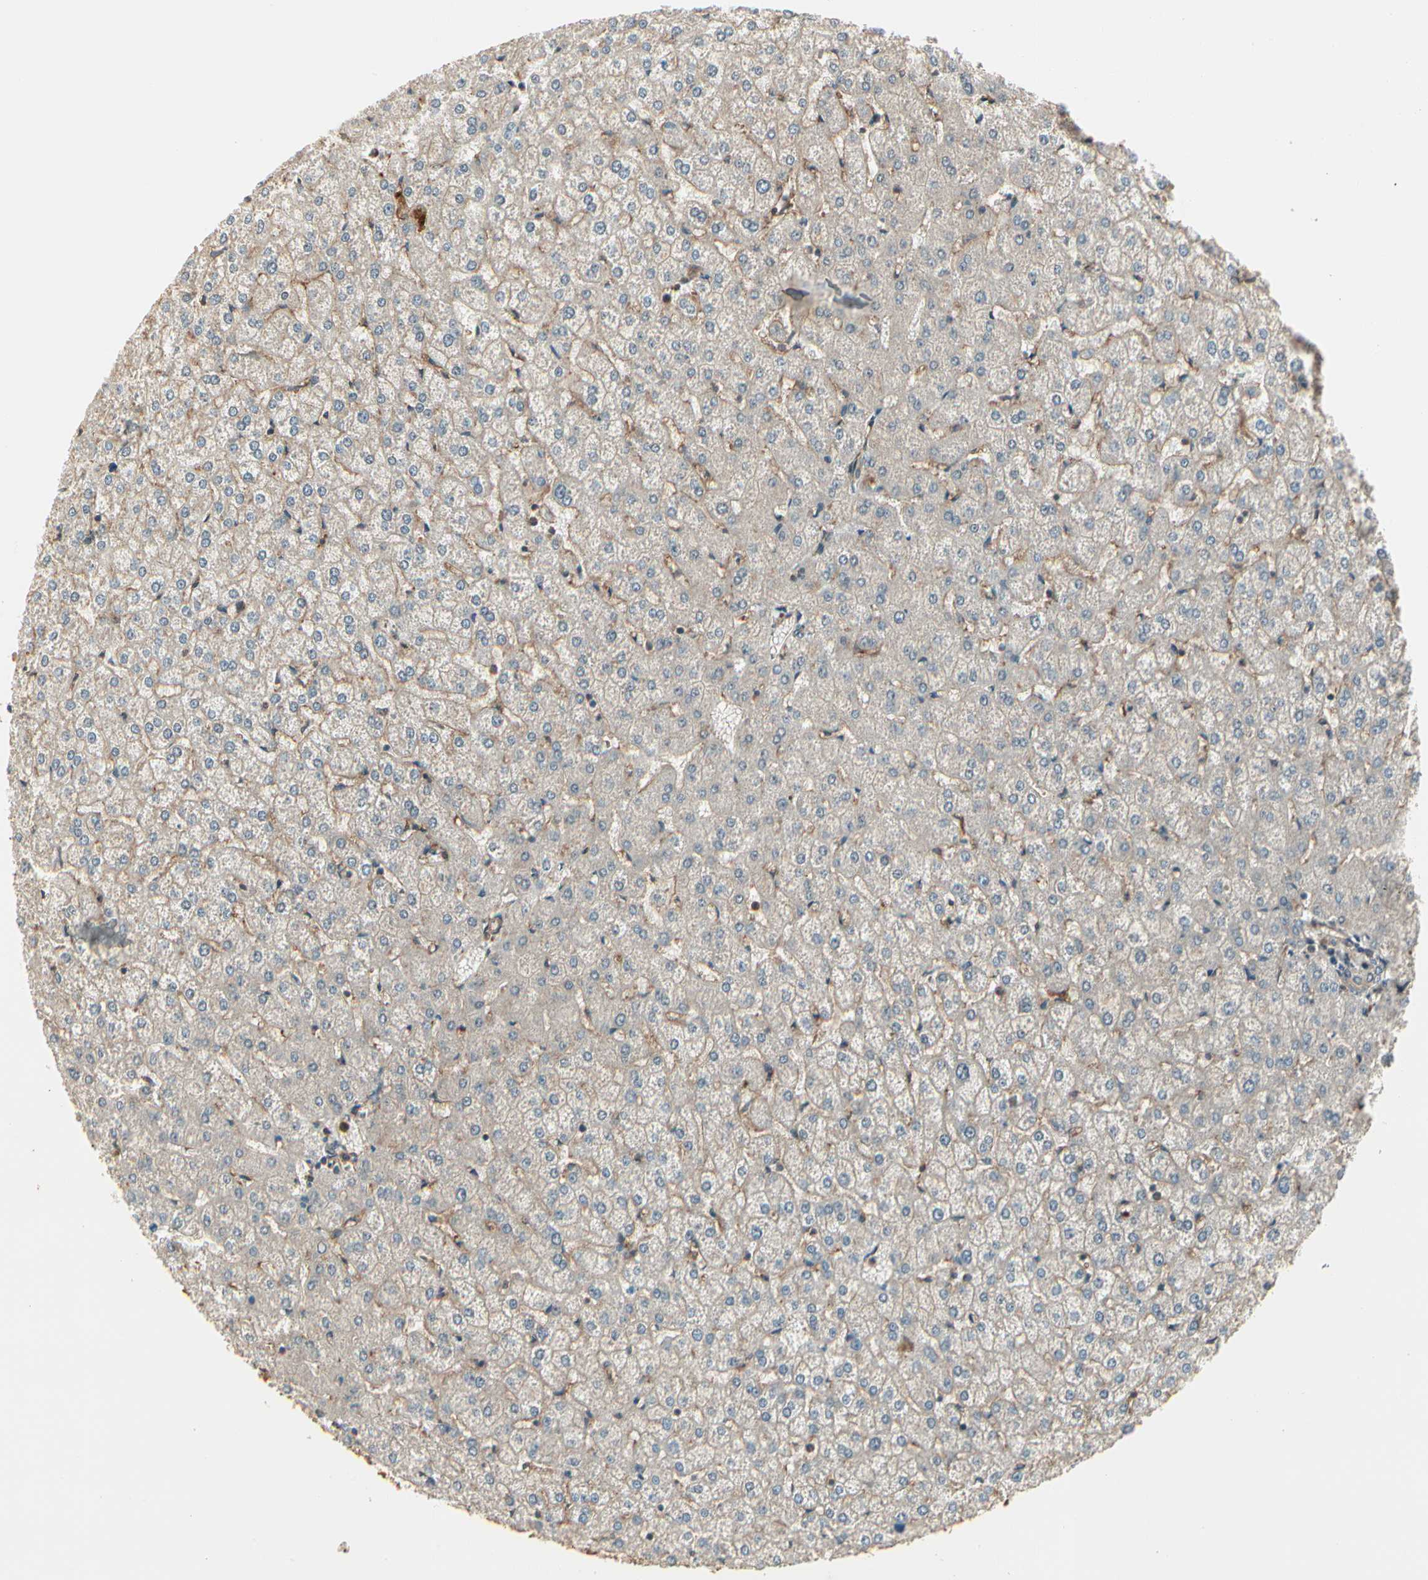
{"staining": {"intensity": "weak", "quantity": ">75%", "location": "cytoplasmic/membranous"}, "tissue": "liver", "cell_type": "Cholangiocytes", "image_type": "normal", "snomed": [{"axis": "morphology", "description": "Normal tissue, NOS"}, {"axis": "topography", "description": "Liver"}], "caption": "This is a photomicrograph of IHC staining of normal liver, which shows weak positivity in the cytoplasmic/membranous of cholangiocytes.", "gene": "FKBP15", "patient": {"sex": "female", "age": 32}}